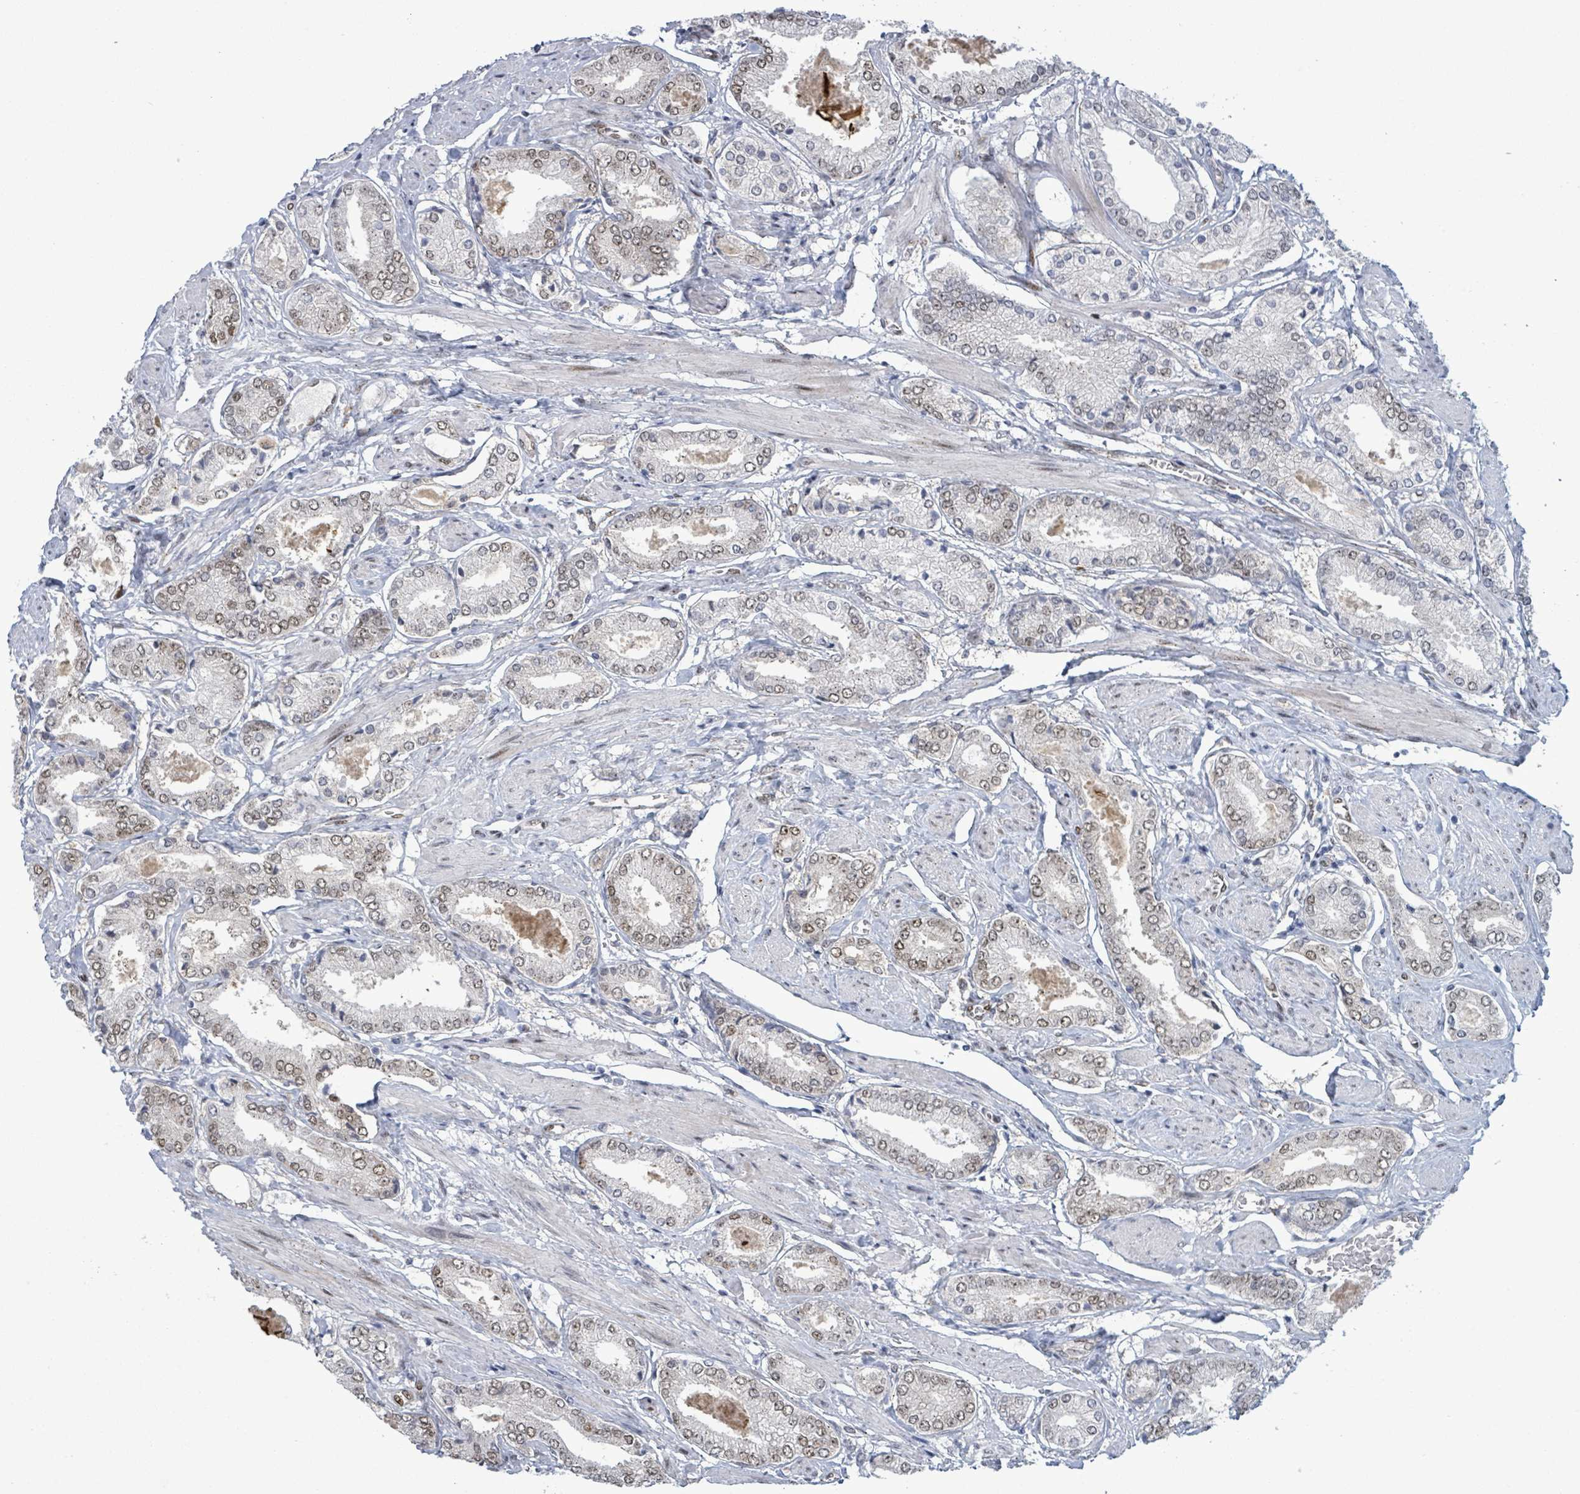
{"staining": {"intensity": "weak", "quantity": "25%-75%", "location": "nuclear"}, "tissue": "prostate cancer", "cell_type": "Tumor cells", "image_type": "cancer", "snomed": [{"axis": "morphology", "description": "Adenocarcinoma, High grade"}, {"axis": "topography", "description": "Prostate and seminal vesicle, NOS"}], "caption": "The histopathology image demonstrates a brown stain indicating the presence of a protein in the nuclear of tumor cells in prostate cancer. (Stains: DAB (3,3'-diaminobenzidine) in brown, nuclei in blue, Microscopy: brightfield microscopy at high magnification).", "gene": "TUSC1", "patient": {"sex": "male", "age": 64}}